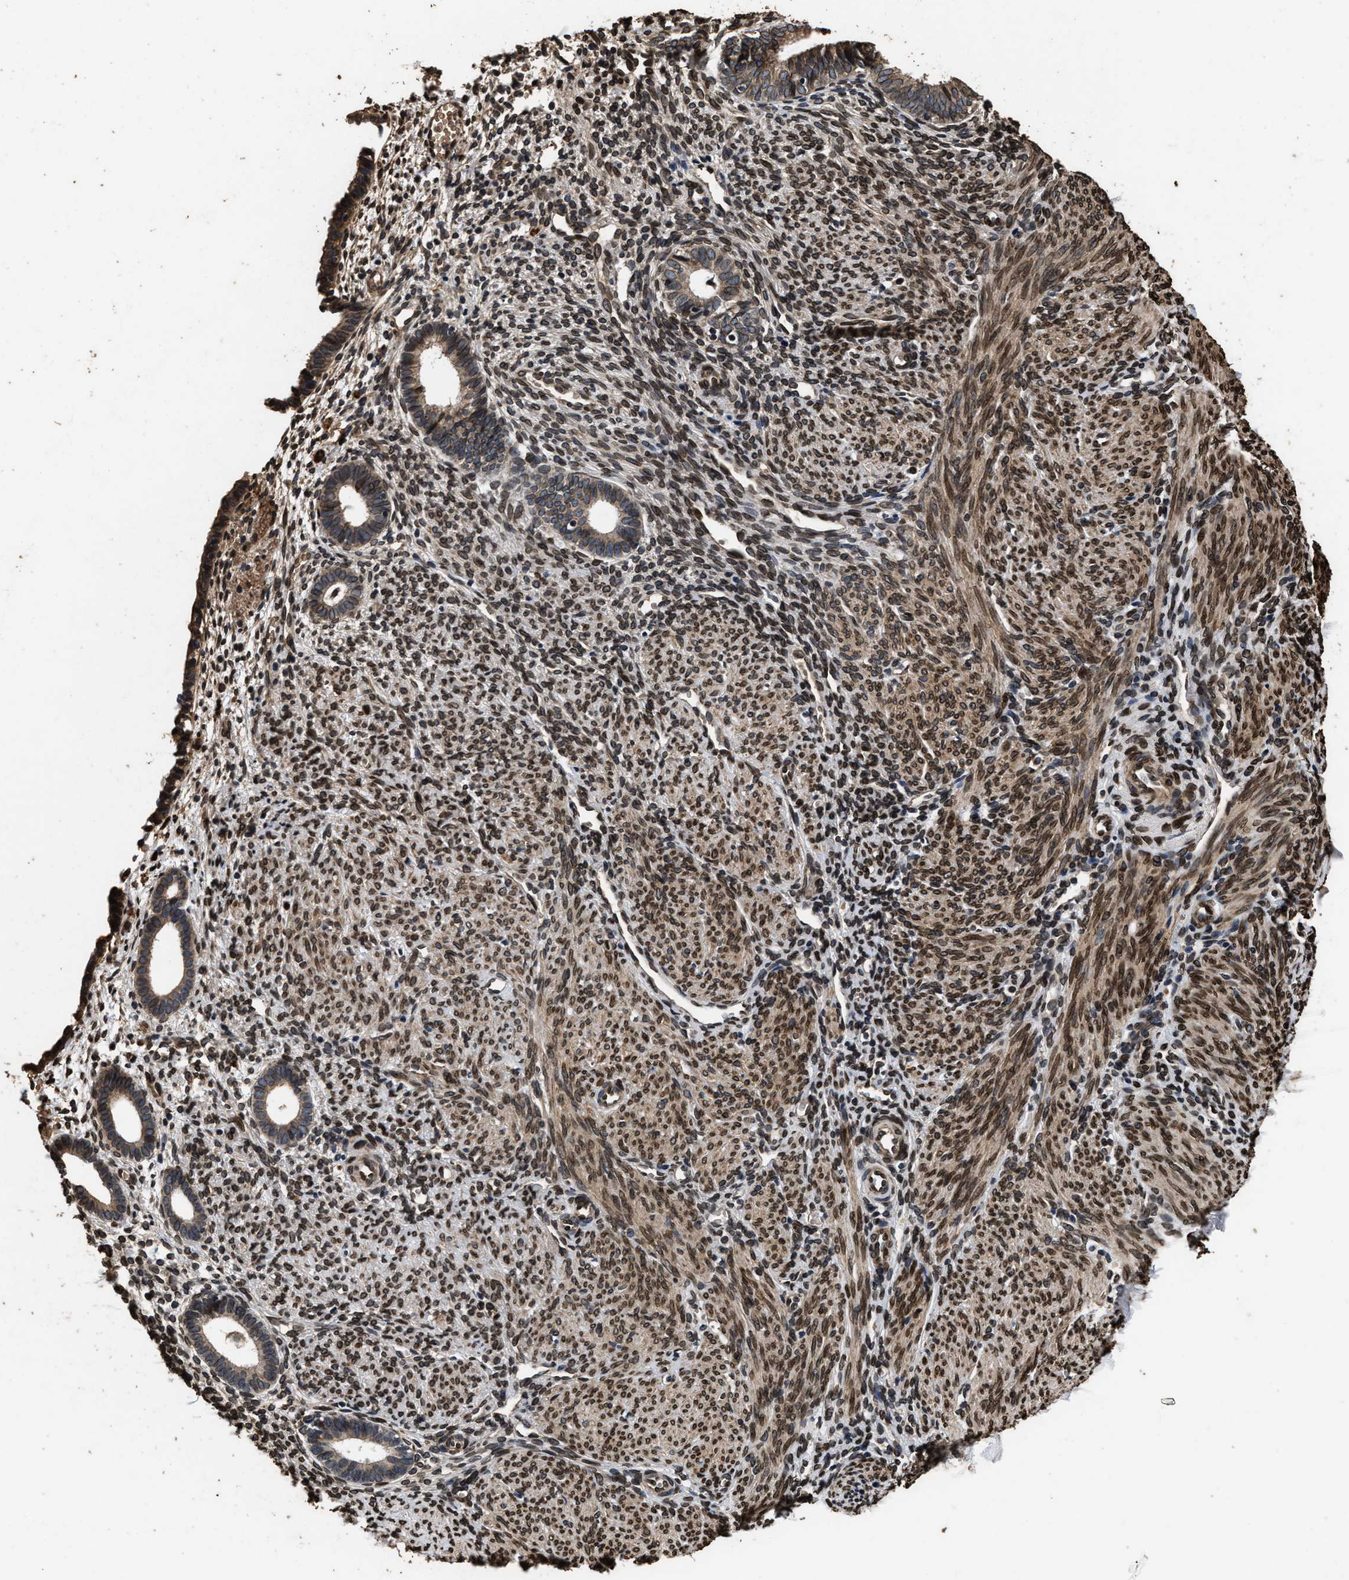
{"staining": {"intensity": "moderate", "quantity": "25%-75%", "location": "cytoplasmic/membranous,nuclear"}, "tissue": "endometrium", "cell_type": "Cells in endometrial stroma", "image_type": "normal", "snomed": [{"axis": "morphology", "description": "Normal tissue, NOS"}, {"axis": "morphology", "description": "Adenocarcinoma, NOS"}, {"axis": "topography", "description": "Endometrium"}], "caption": "IHC staining of normal endometrium, which displays medium levels of moderate cytoplasmic/membranous,nuclear expression in approximately 25%-75% of cells in endometrial stroma indicating moderate cytoplasmic/membranous,nuclear protein staining. The staining was performed using DAB (3,3'-diaminobenzidine) (brown) for protein detection and nuclei were counterstained in hematoxylin (blue).", "gene": "ACCS", "patient": {"sex": "female", "age": 57}}